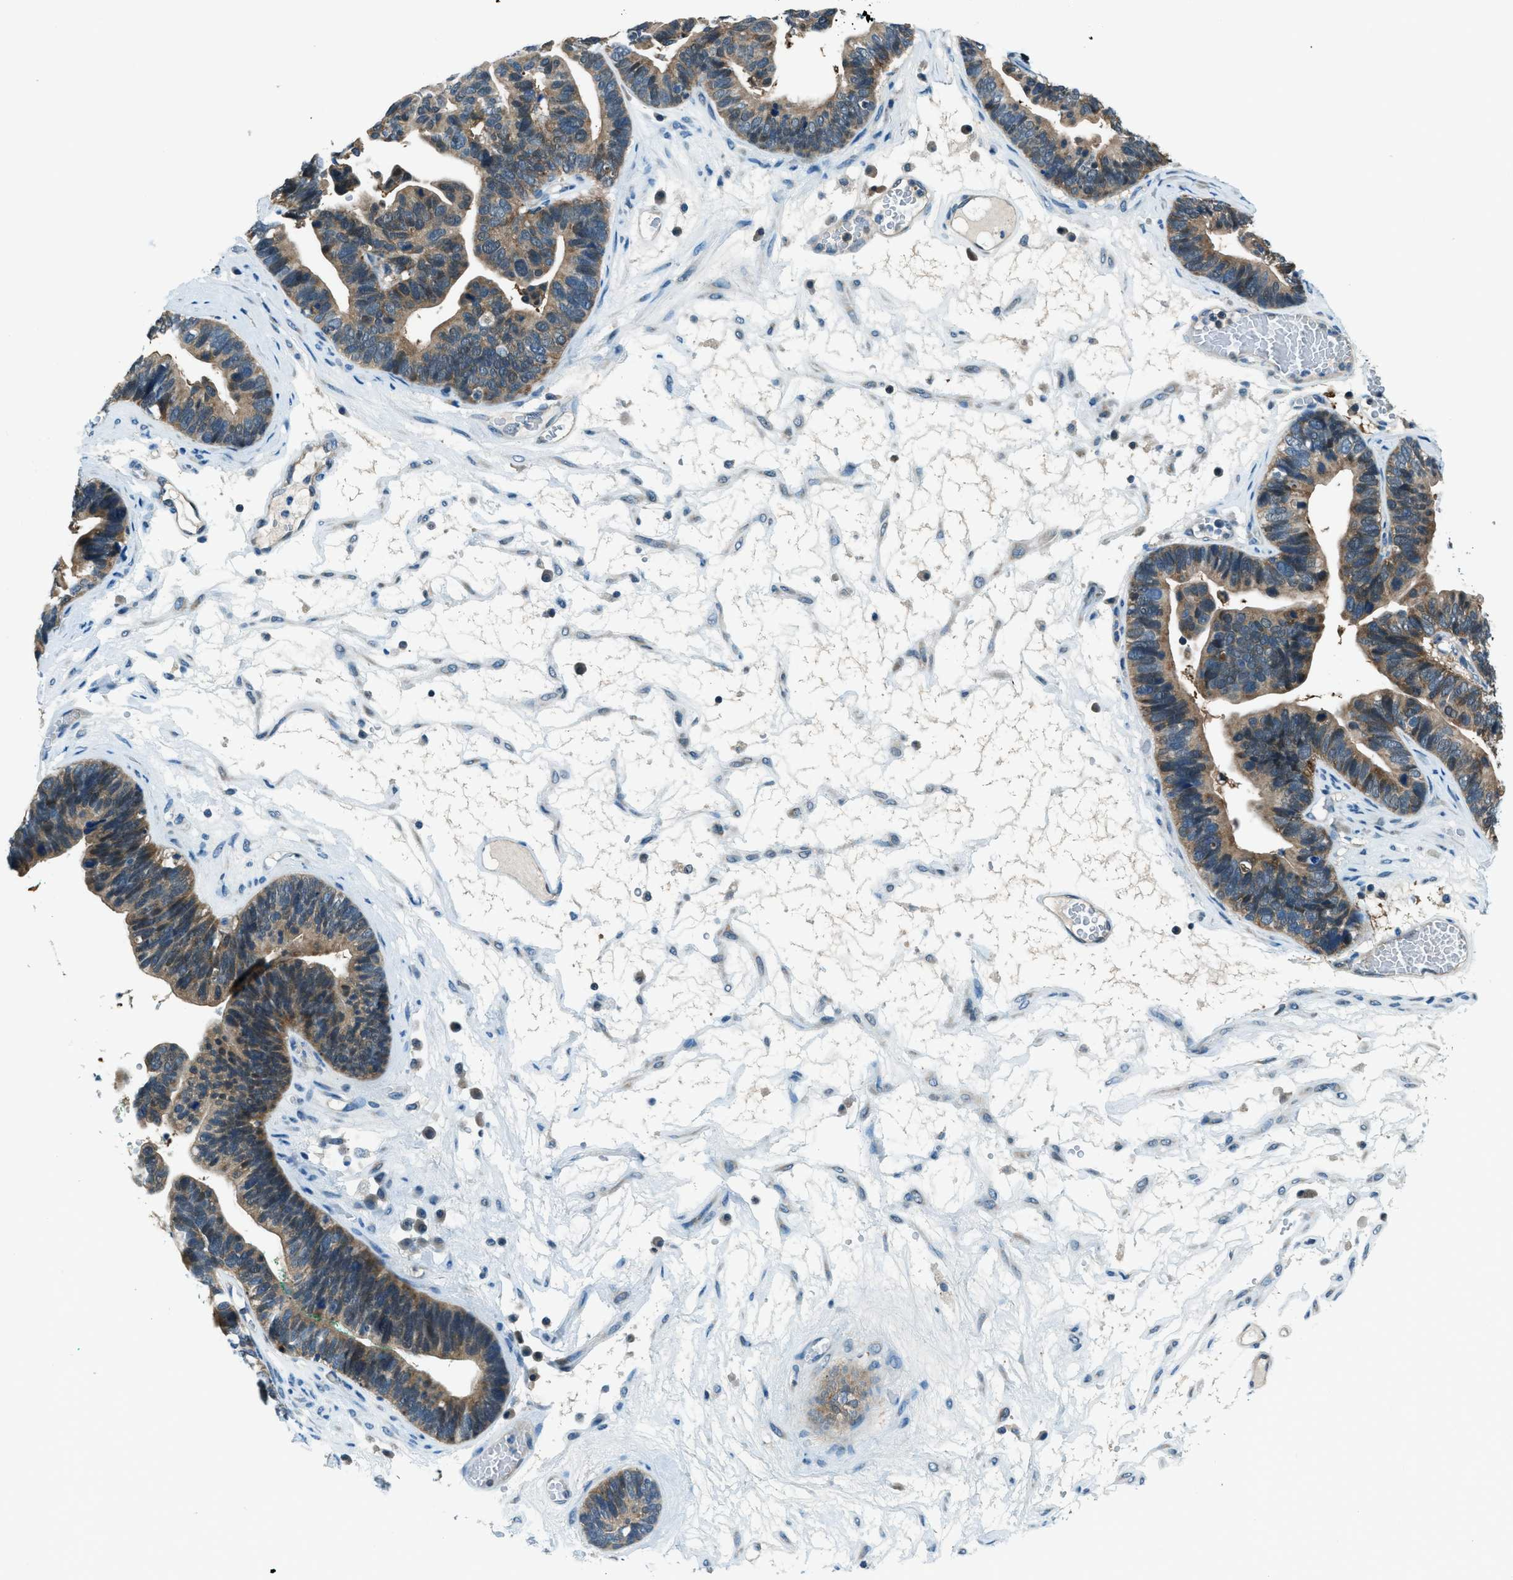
{"staining": {"intensity": "moderate", "quantity": ">75%", "location": "cytoplasmic/membranous"}, "tissue": "ovarian cancer", "cell_type": "Tumor cells", "image_type": "cancer", "snomed": [{"axis": "morphology", "description": "Cystadenocarcinoma, serous, NOS"}, {"axis": "topography", "description": "Ovary"}], "caption": "Immunohistochemistry staining of ovarian cancer (serous cystadenocarcinoma), which demonstrates medium levels of moderate cytoplasmic/membranous positivity in approximately >75% of tumor cells indicating moderate cytoplasmic/membranous protein positivity. The staining was performed using DAB (3,3'-diaminobenzidine) (brown) for protein detection and nuclei were counterstained in hematoxylin (blue).", "gene": "HEBP2", "patient": {"sex": "female", "age": 56}}